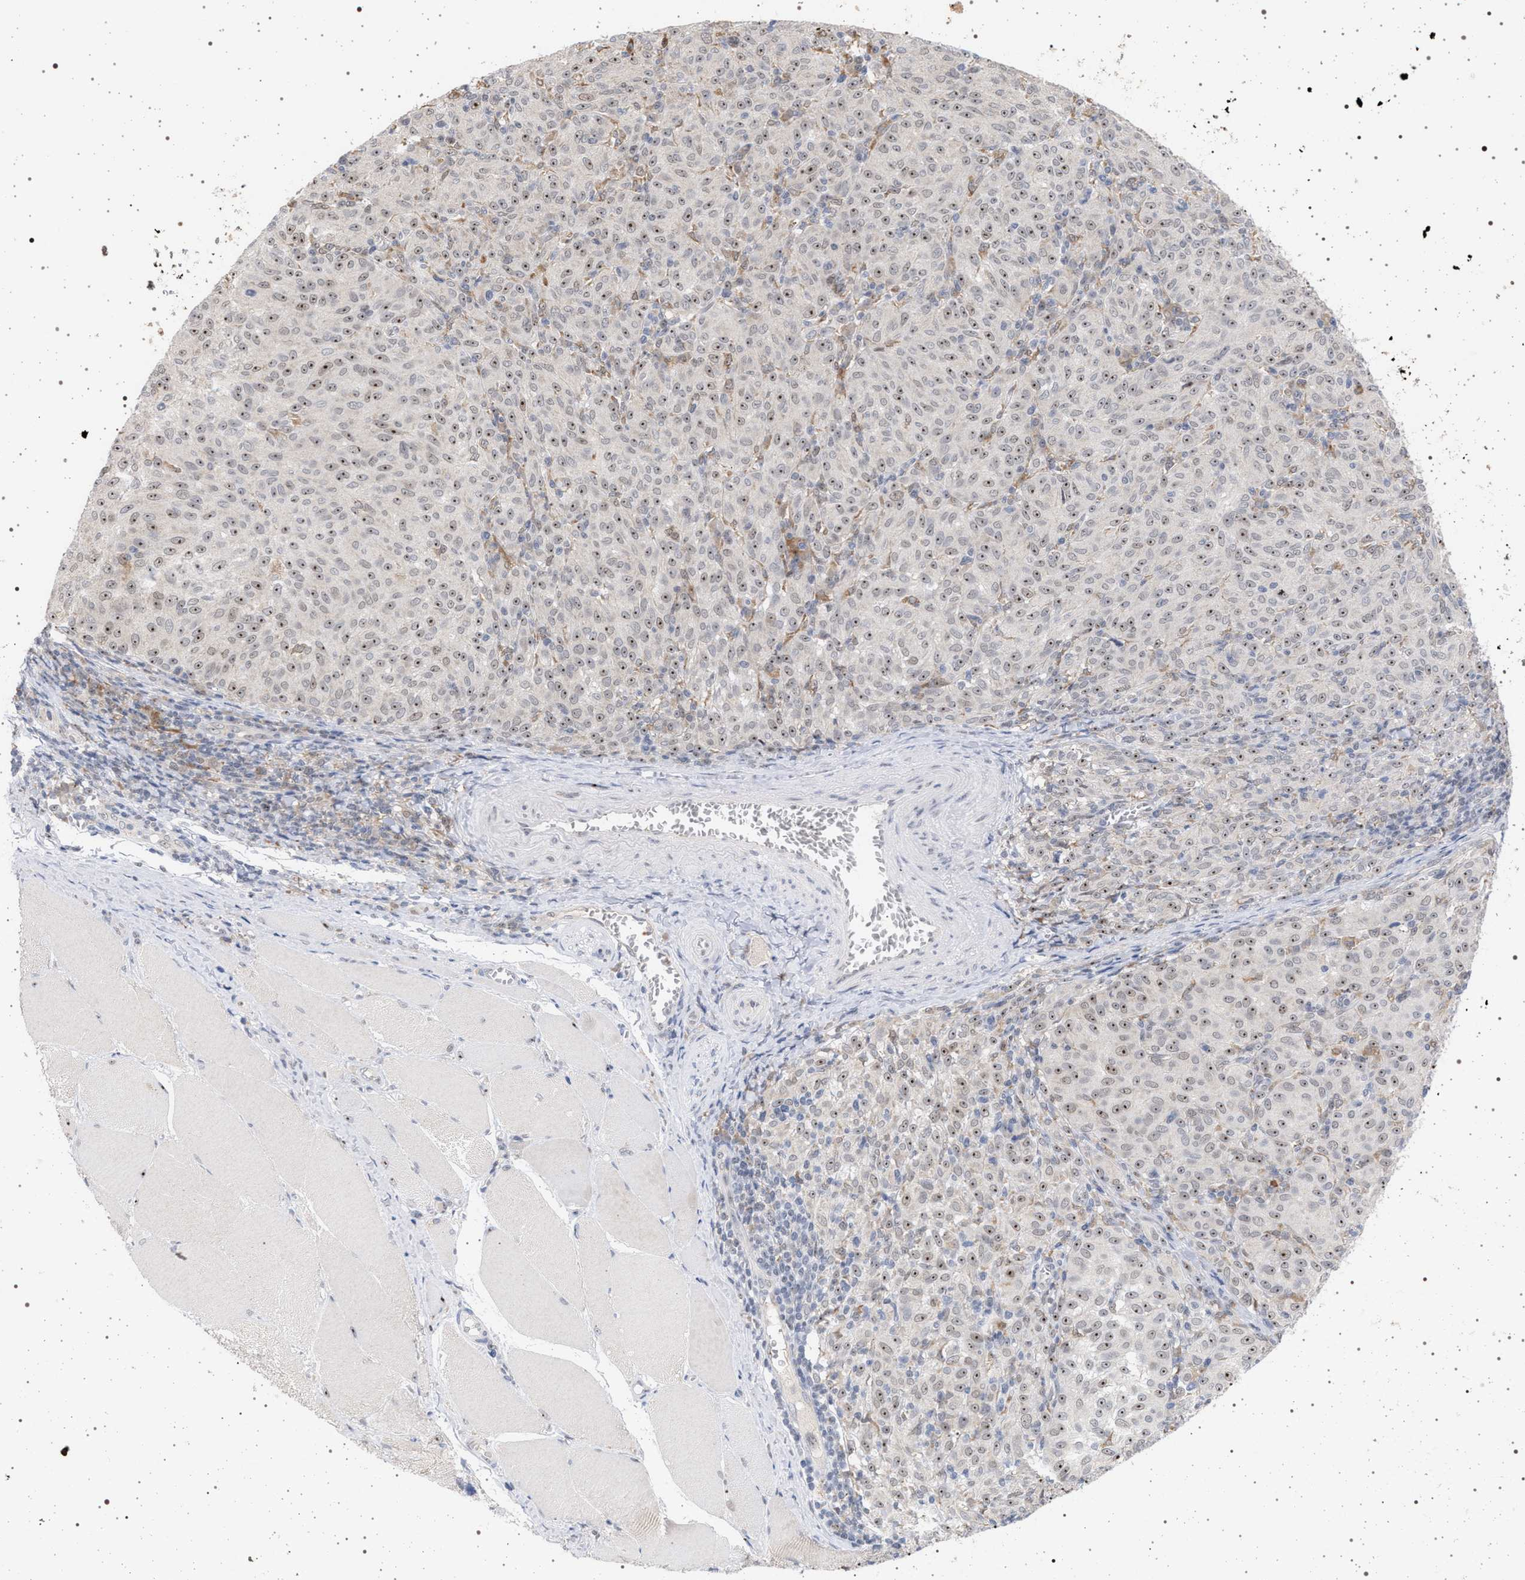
{"staining": {"intensity": "moderate", "quantity": ">75%", "location": "nuclear"}, "tissue": "melanoma", "cell_type": "Tumor cells", "image_type": "cancer", "snomed": [{"axis": "morphology", "description": "Malignant melanoma, NOS"}, {"axis": "topography", "description": "Skin"}], "caption": "The photomicrograph displays immunohistochemical staining of malignant melanoma. There is moderate nuclear staining is identified in about >75% of tumor cells. (IHC, brightfield microscopy, high magnification).", "gene": "ELAC2", "patient": {"sex": "female", "age": 72}}